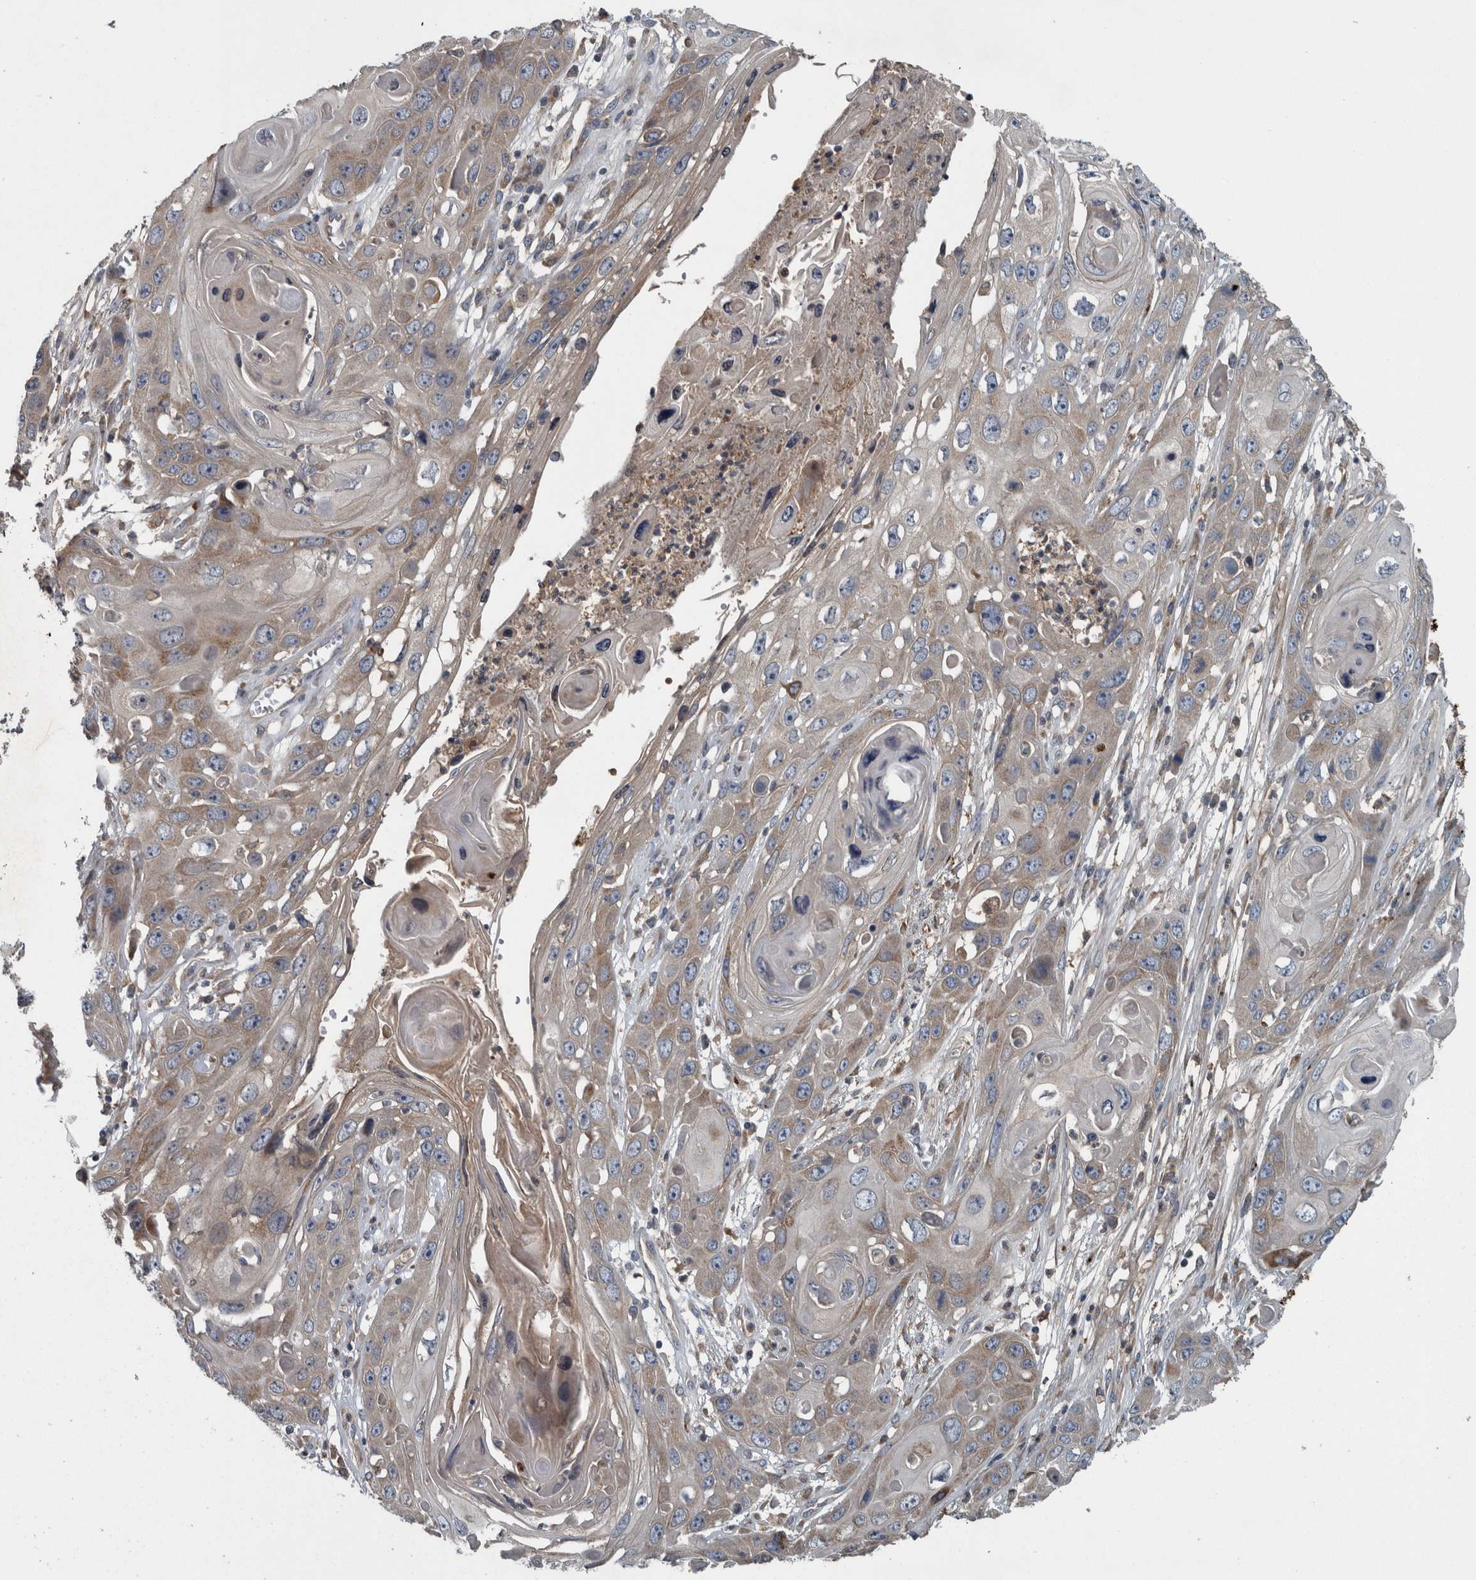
{"staining": {"intensity": "weak", "quantity": "<25%", "location": "cytoplasmic/membranous"}, "tissue": "skin cancer", "cell_type": "Tumor cells", "image_type": "cancer", "snomed": [{"axis": "morphology", "description": "Squamous cell carcinoma, NOS"}, {"axis": "topography", "description": "Skin"}], "caption": "Skin cancer (squamous cell carcinoma) was stained to show a protein in brown. There is no significant expression in tumor cells.", "gene": "EXOC8", "patient": {"sex": "male", "age": 55}}